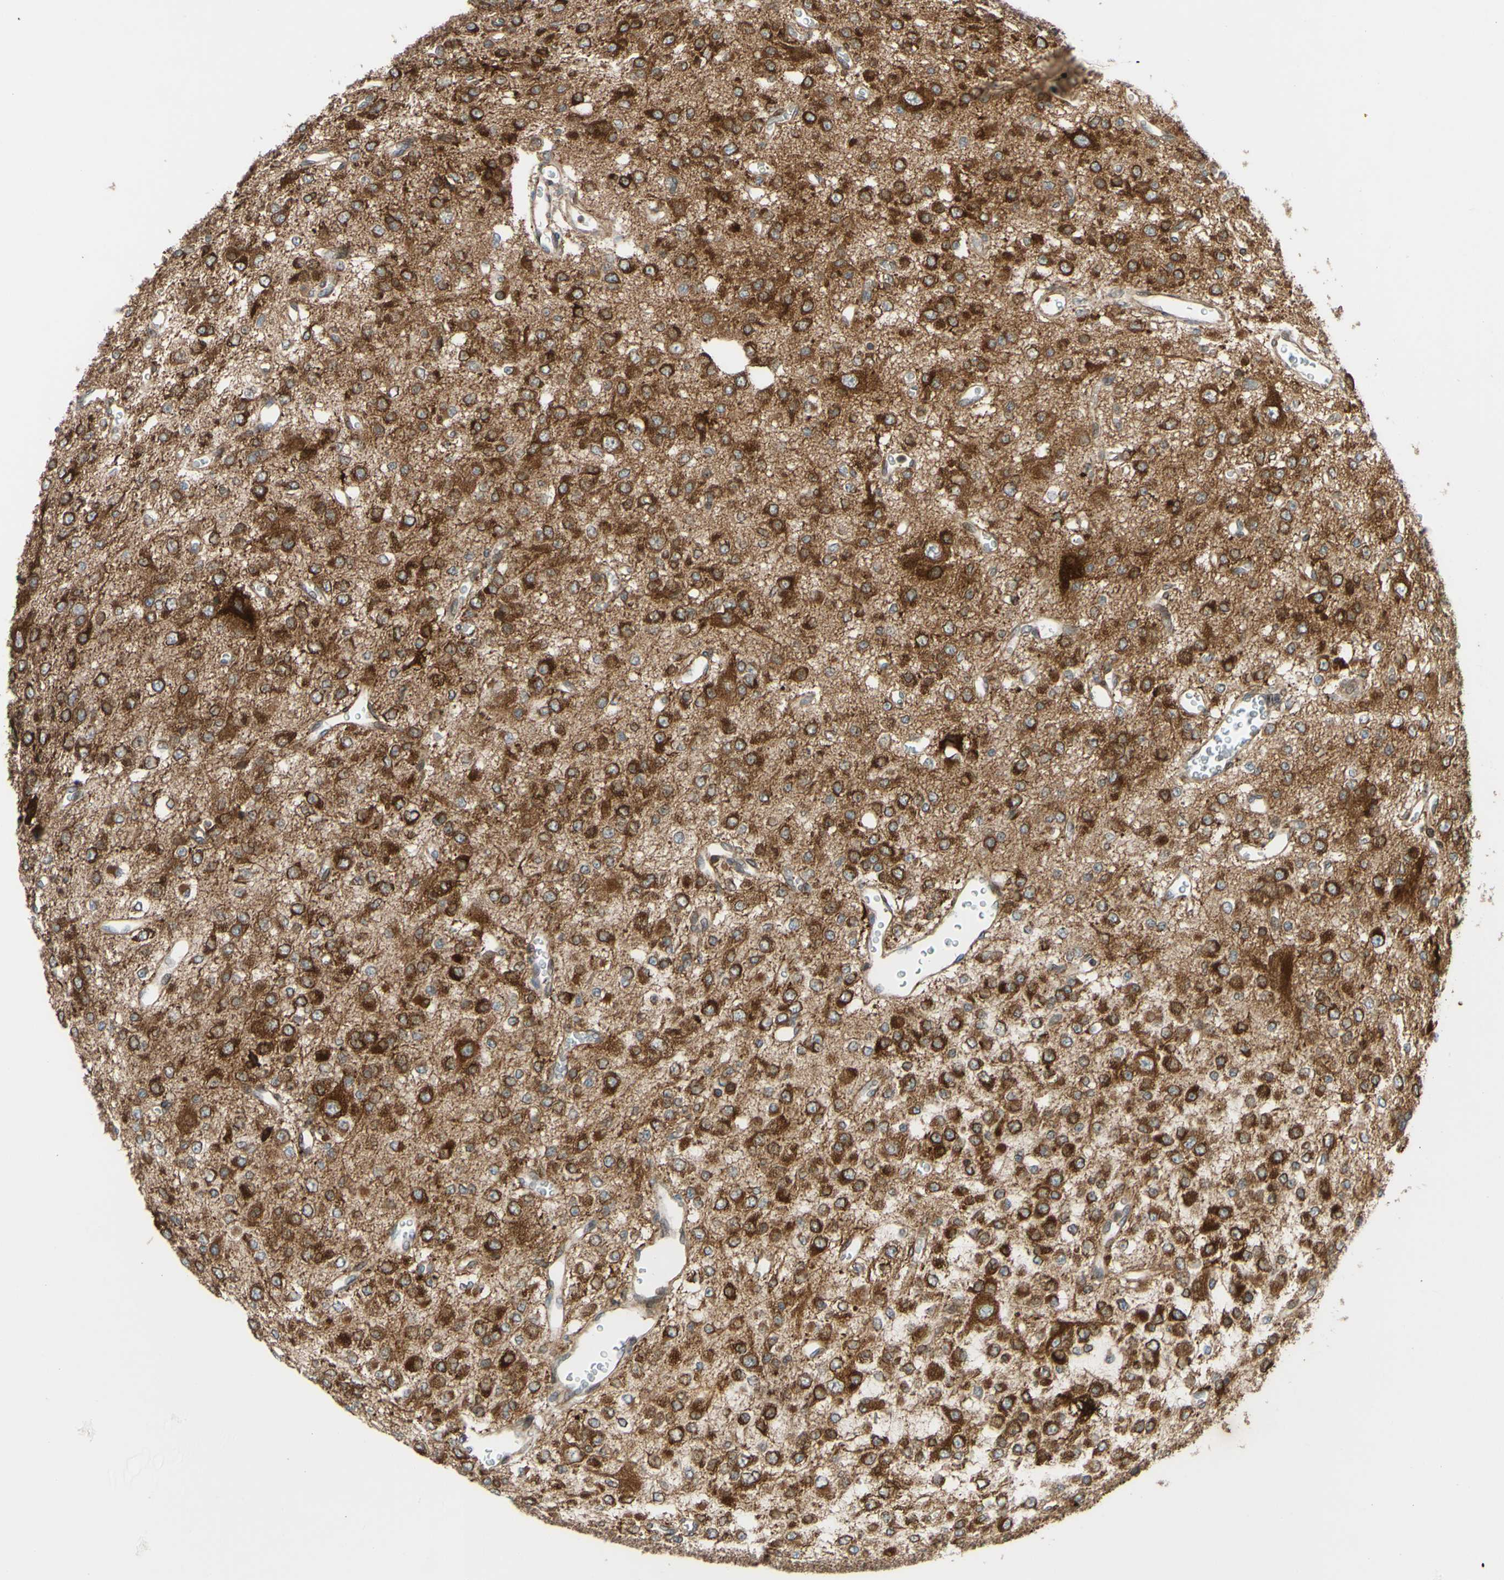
{"staining": {"intensity": "strong", "quantity": ">75%", "location": "cytoplasmic/membranous"}, "tissue": "glioma", "cell_type": "Tumor cells", "image_type": "cancer", "snomed": [{"axis": "morphology", "description": "Glioma, malignant, Low grade"}, {"axis": "topography", "description": "Brain"}], "caption": "Tumor cells reveal strong cytoplasmic/membranous staining in about >75% of cells in malignant glioma (low-grade).", "gene": "PRAF2", "patient": {"sex": "male", "age": 38}}